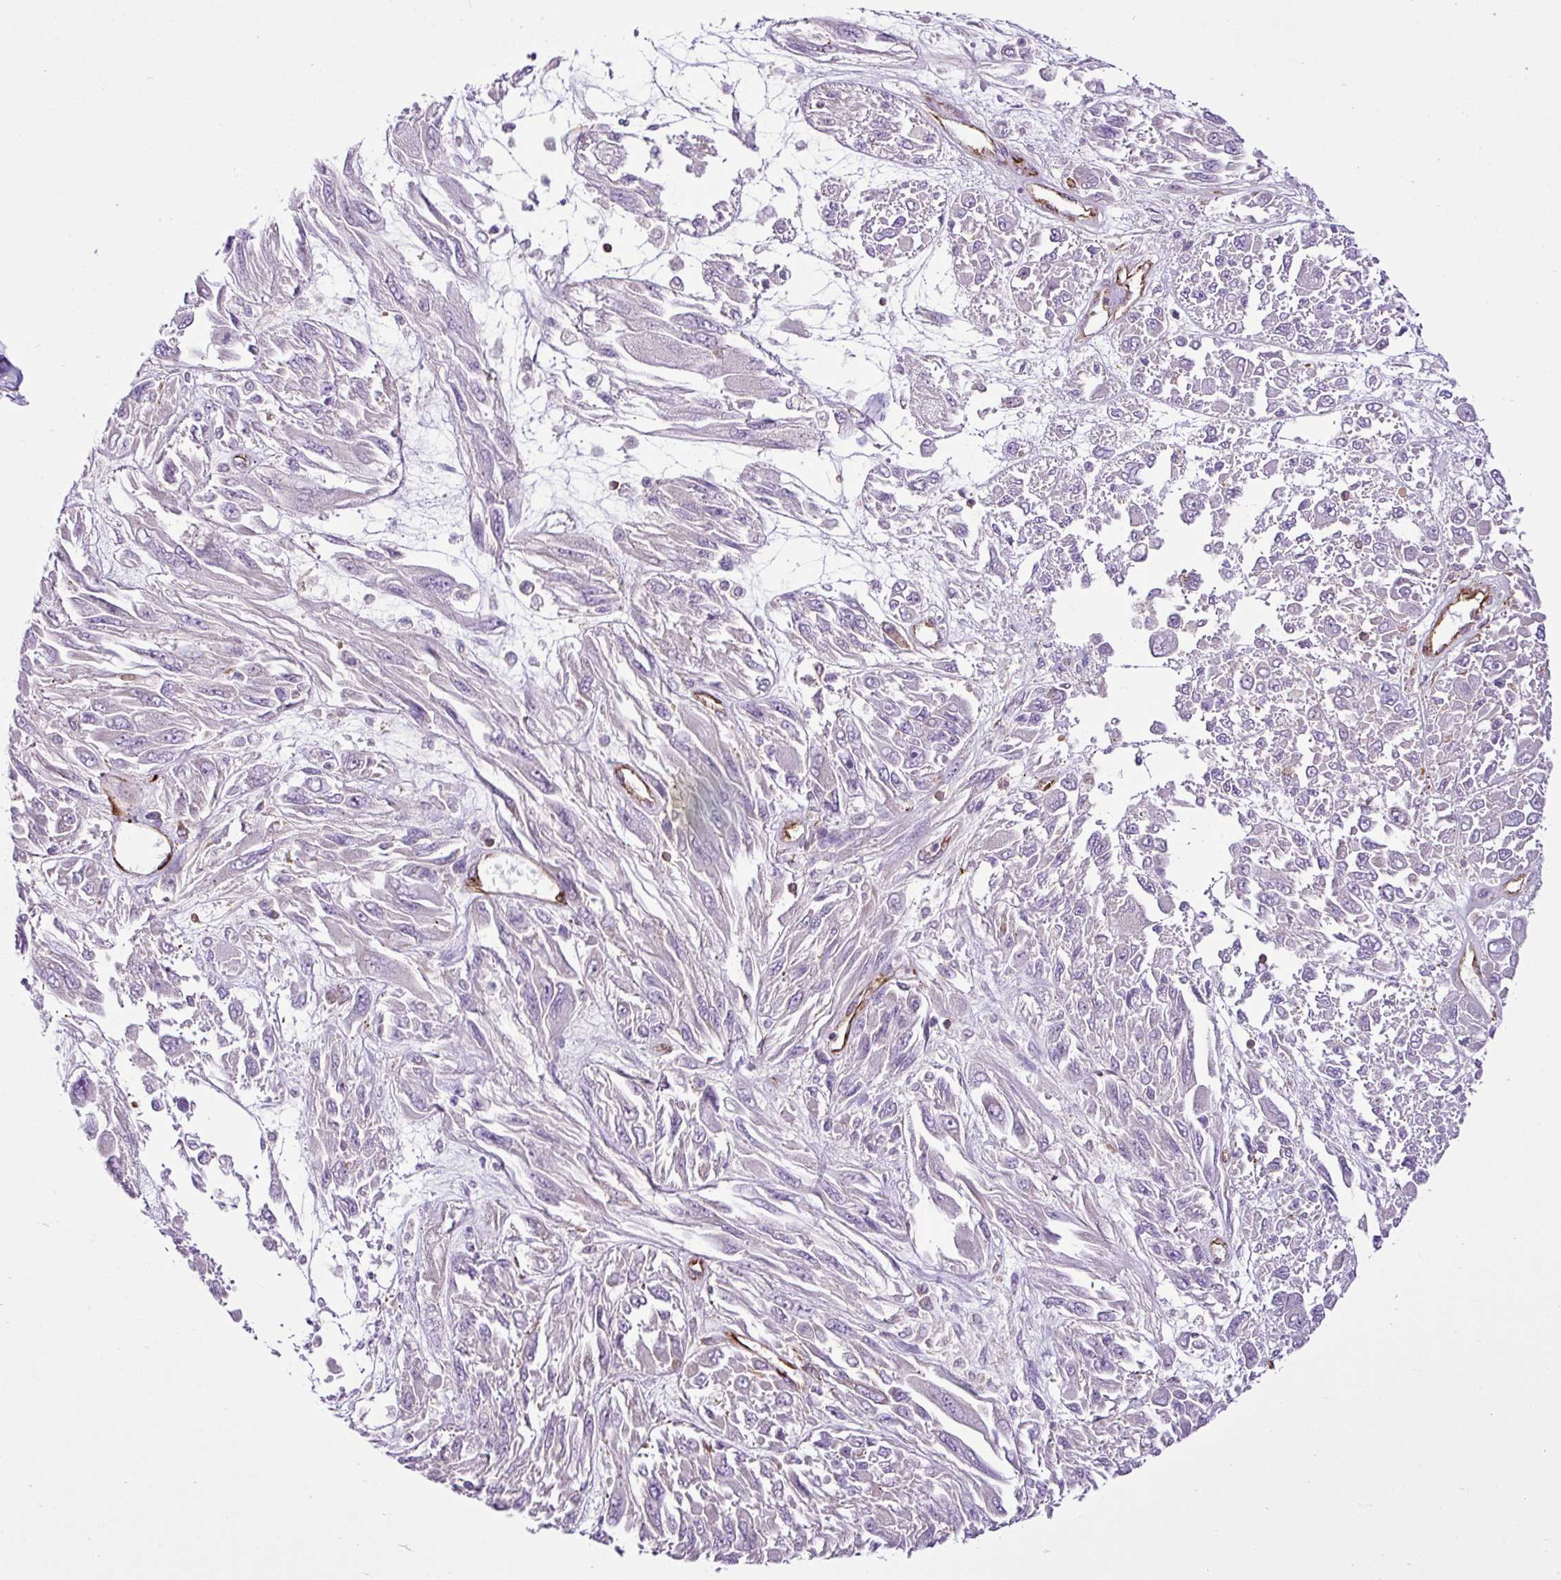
{"staining": {"intensity": "negative", "quantity": "none", "location": "none"}, "tissue": "melanoma", "cell_type": "Tumor cells", "image_type": "cancer", "snomed": [{"axis": "morphology", "description": "Malignant melanoma, NOS"}, {"axis": "topography", "description": "Skin"}], "caption": "DAB (3,3'-diaminobenzidine) immunohistochemical staining of human melanoma shows no significant expression in tumor cells.", "gene": "EME2", "patient": {"sex": "female", "age": 91}}